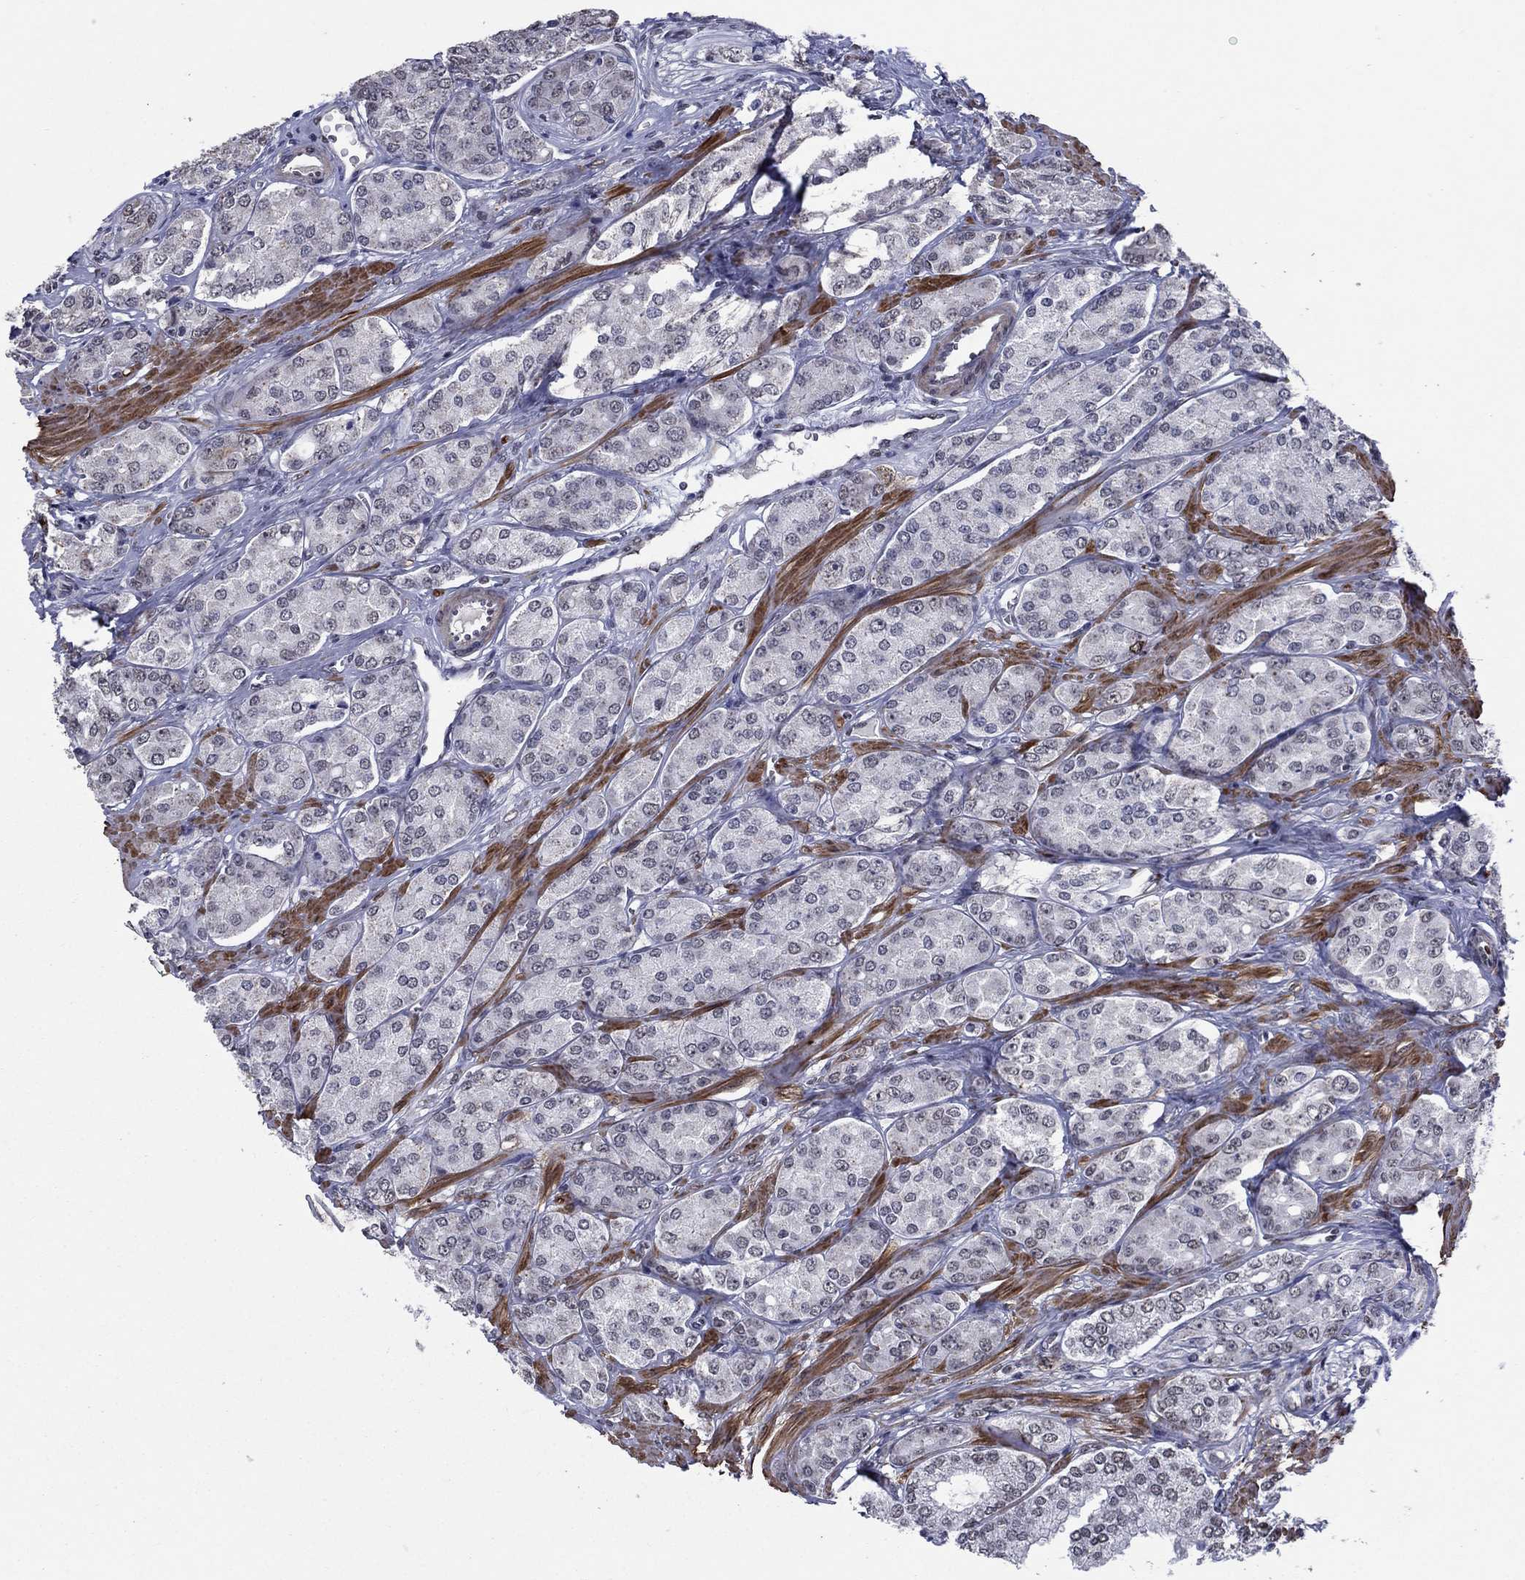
{"staining": {"intensity": "negative", "quantity": "none", "location": "none"}, "tissue": "prostate cancer", "cell_type": "Tumor cells", "image_type": "cancer", "snomed": [{"axis": "morphology", "description": "Adenocarcinoma, NOS"}, {"axis": "topography", "description": "Prostate"}], "caption": "A micrograph of prostate adenocarcinoma stained for a protein displays no brown staining in tumor cells. The staining is performed using DAB (3,3'-diaminobenzidine) brown chromogen with nuclei counter-stained in using hematoxylin.", "gene": "TYMS", "patient": {"sex": "male", "age": 67}}